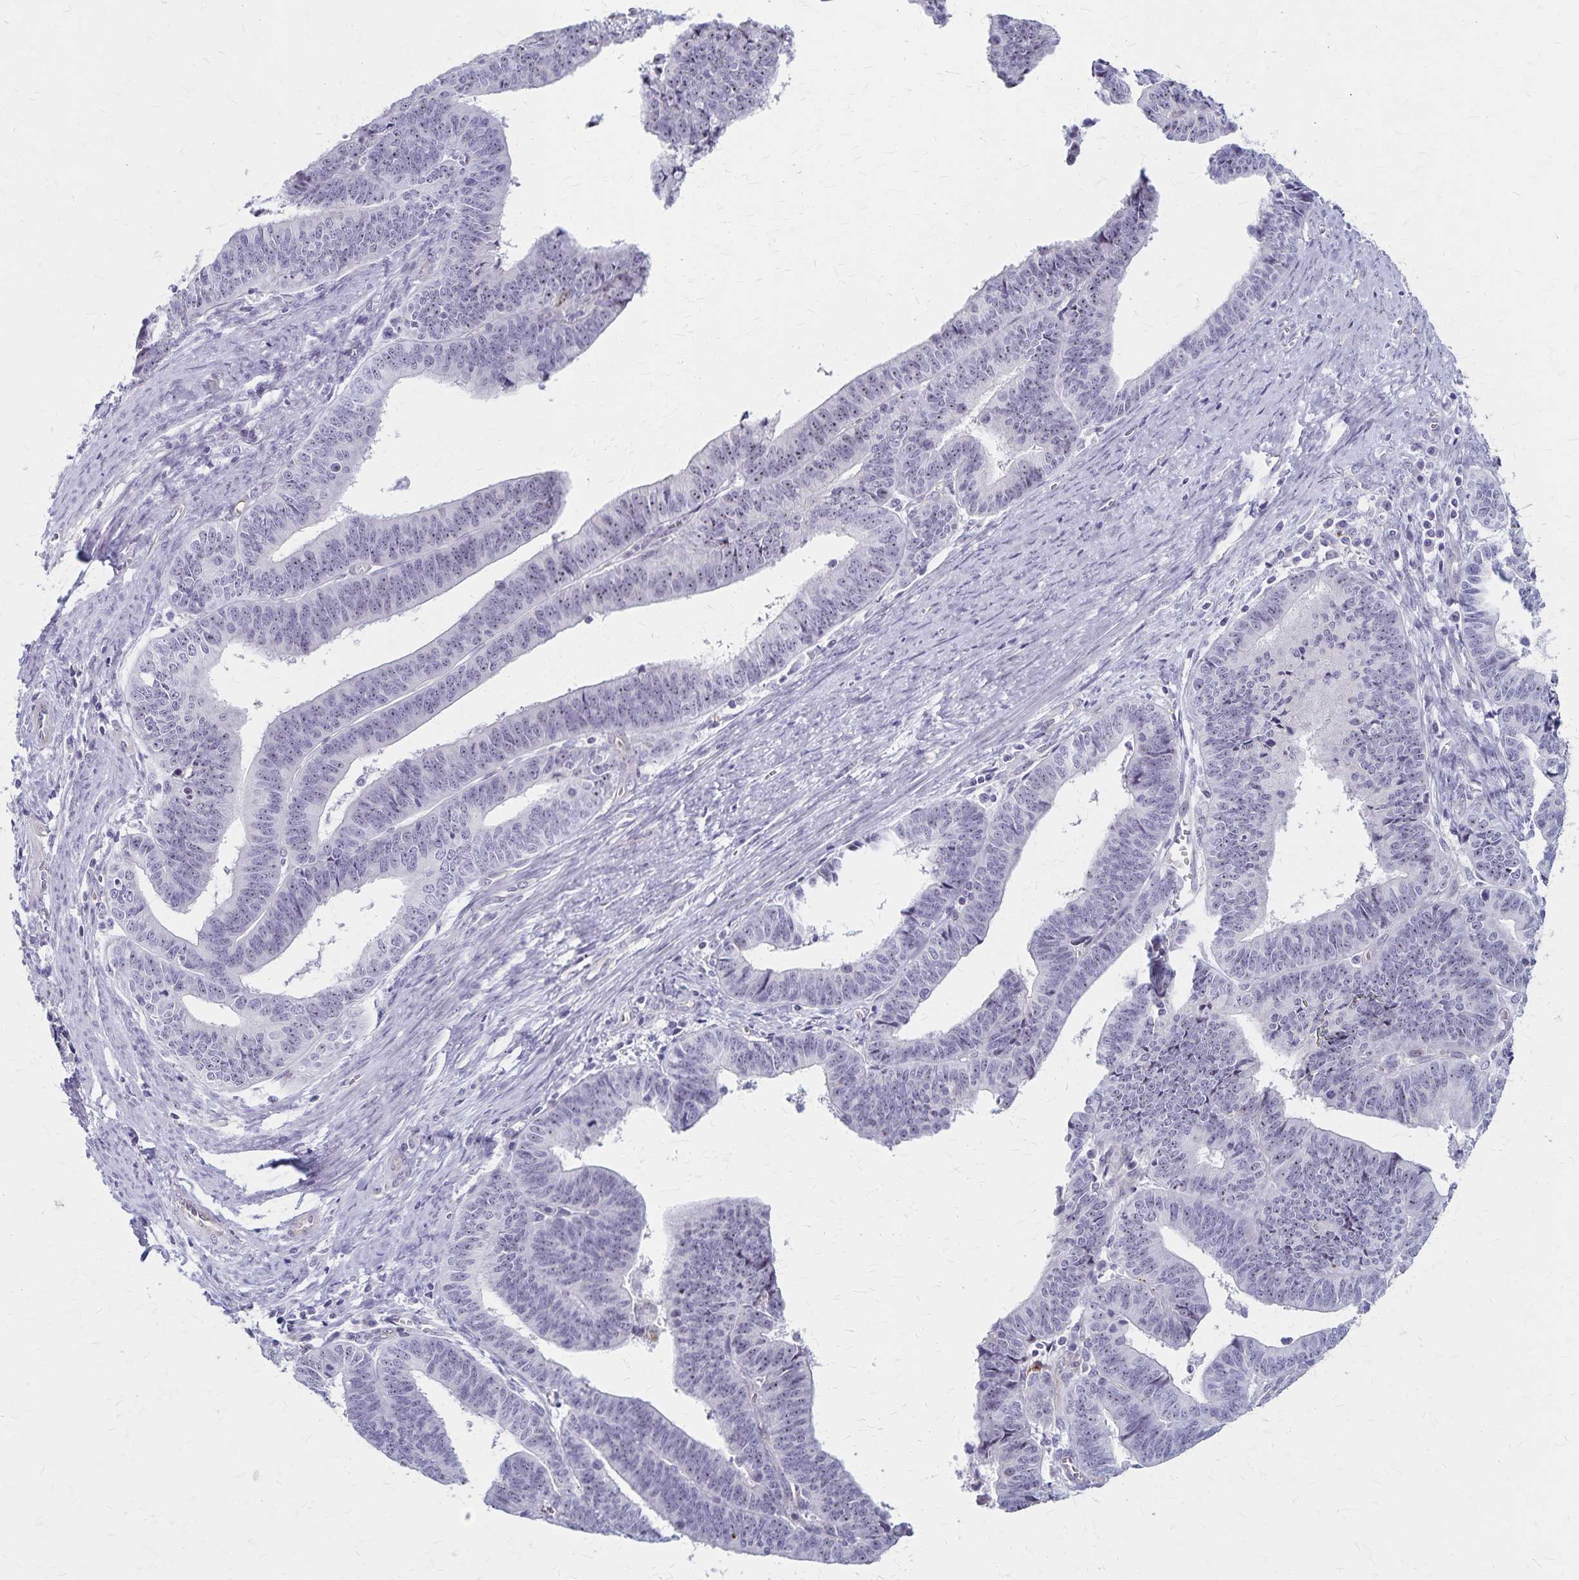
{"staining": {"intensity": "weak", "quantity": "<25%", "location": "nuclear"}, "tissue": "endometrial cancer", "cell_type": "Tumor cells", "image_type": "cancer", "snomed": [{"axis": "morphology", "description": "Adenocarcinoma, NOS"}, {"axis": "topography", "description": "Endometrium"}], "caption": "The micrograph displays no significant staining in tumor cells of endometrial cancer (adenocarcinoma). (Stains: DAB (3,3'-diaminobenzidine) immunohistochemistry with hematoxylin counter stain, Microscopy: brightfield microscopy at high magnification).", "gene": "DLK2", "patient": {"sex": "female", "age": 65}}